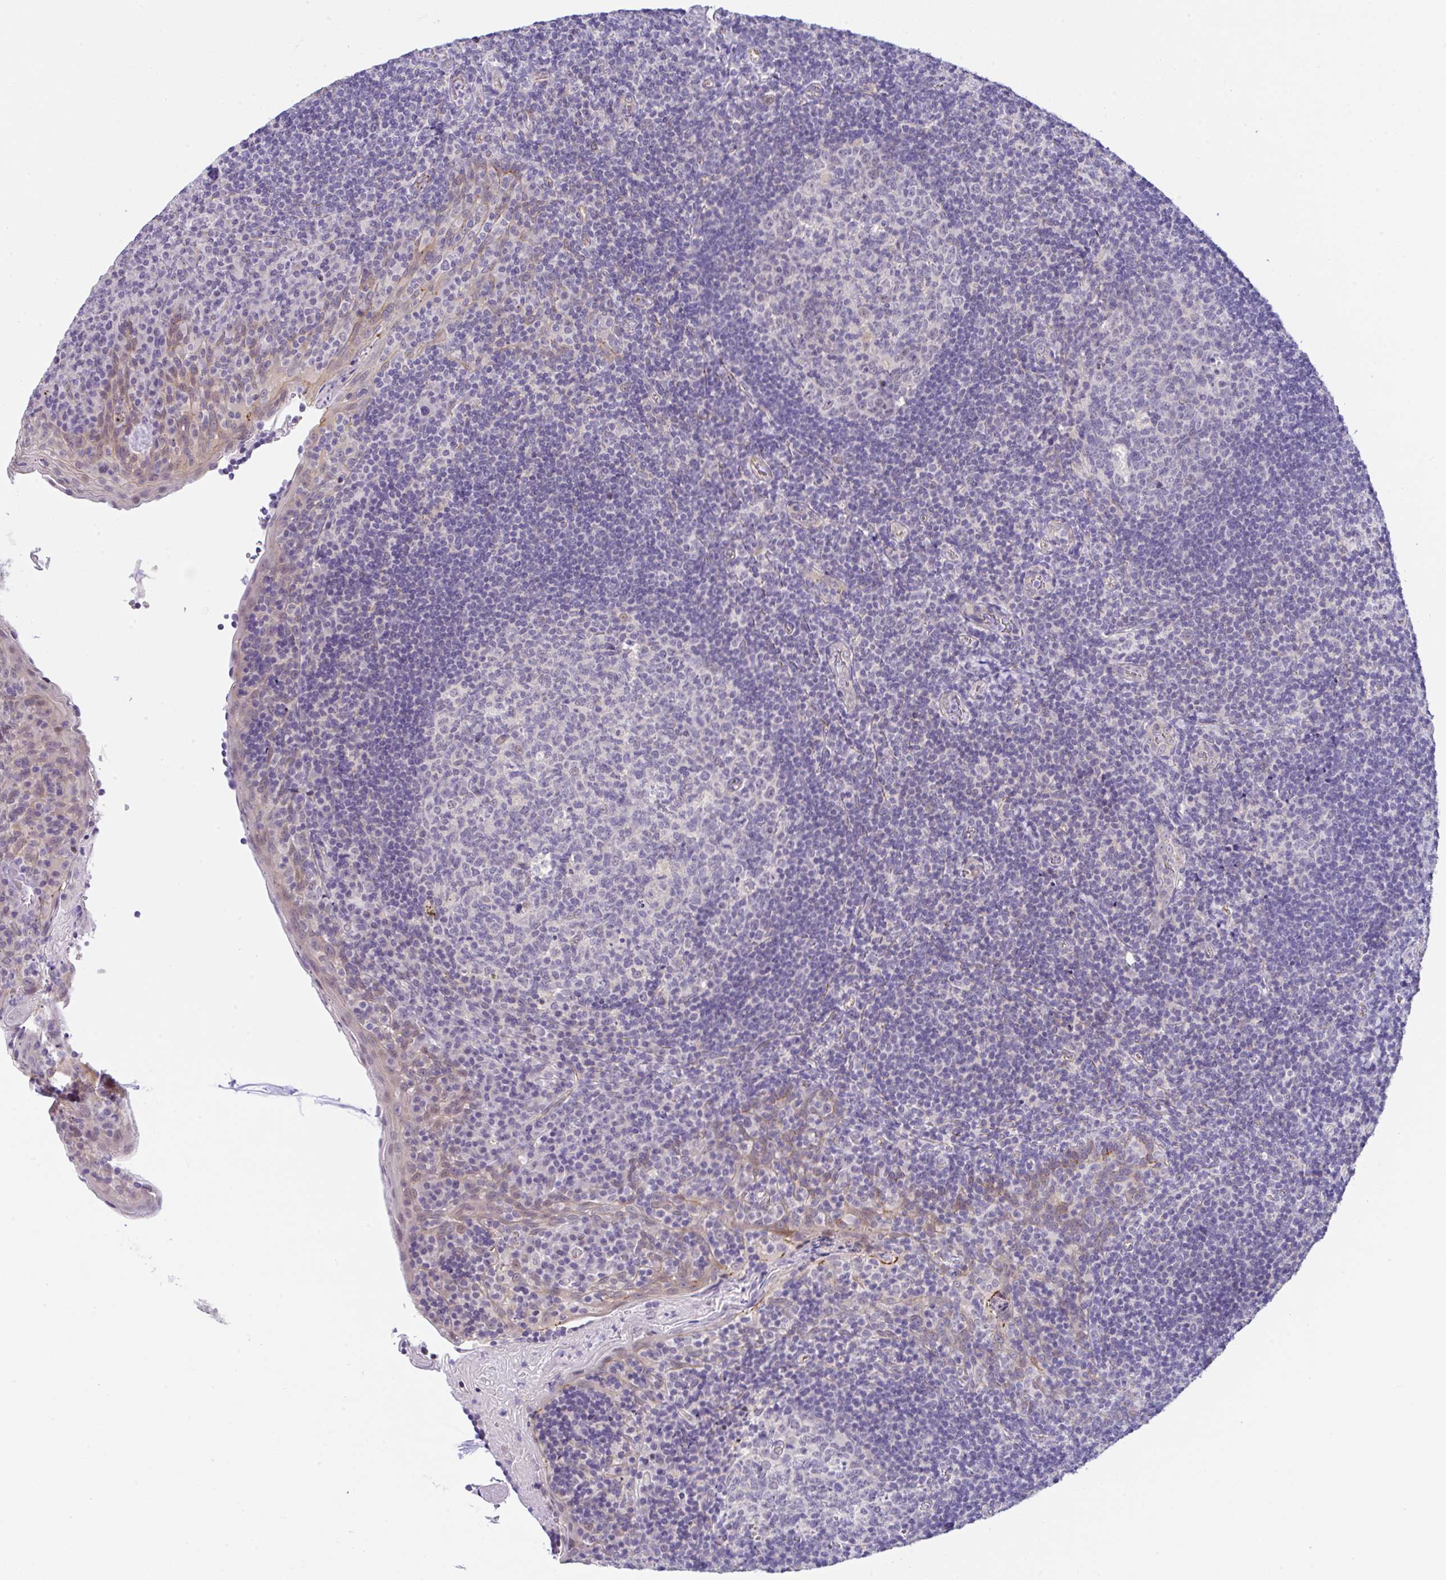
{"staining": {"intensity": "negative", "quantity": "none", "location": "none"}, "tissue": "tonsil", "cell_type": "Germinal center cells", "image_type": "normal", "snomed": [{"axis": "morphology", "description": "Normal tissue, NOS"}, {"axis": "topography", "description": "Tonsil"}], "caption": "The image displays no staining of germinal center cells in benign tonsil.", "gene": "CGNL1", "patient": {"sex": "male", "age": 17}}